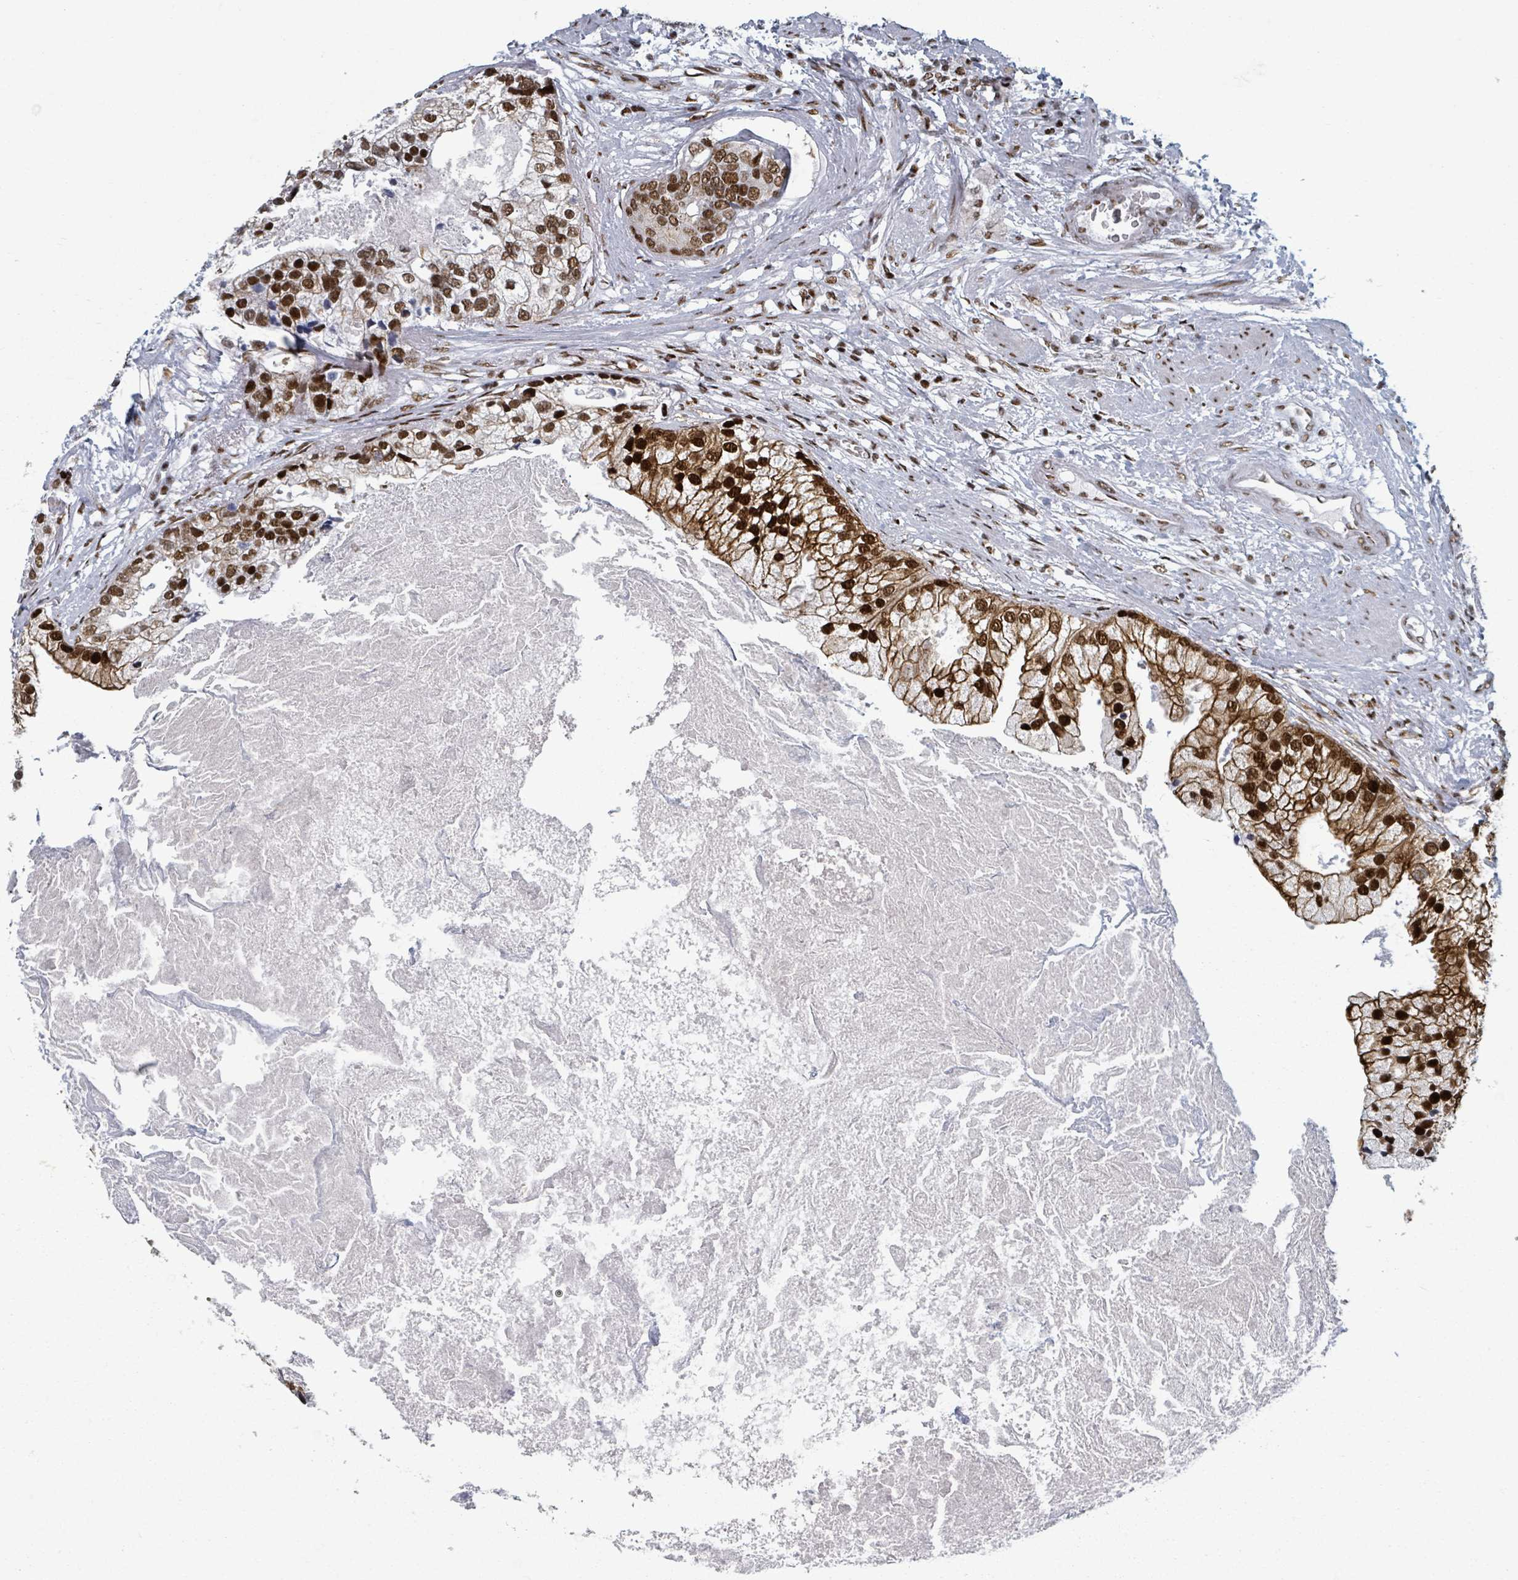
{"staining": {"intensity": "strong", "quantity": ">75%", "location": "nuclear"}, "tissue": "prostate cancer", "cell_type": "Tumor cells", "image_type": "cancer", "snomed": [{"axis": "morphology", "description": "Adenocarcinoma, High grade"}, {"axis": "topography", "description": "Prostate"}], "caption": "Human prostate cancer stained with a brown dye shows strong nuclear positive expression in about >75% of tumor cells.", "gene": "DHX16", "patient": {"sex": "male", "age": 62}}